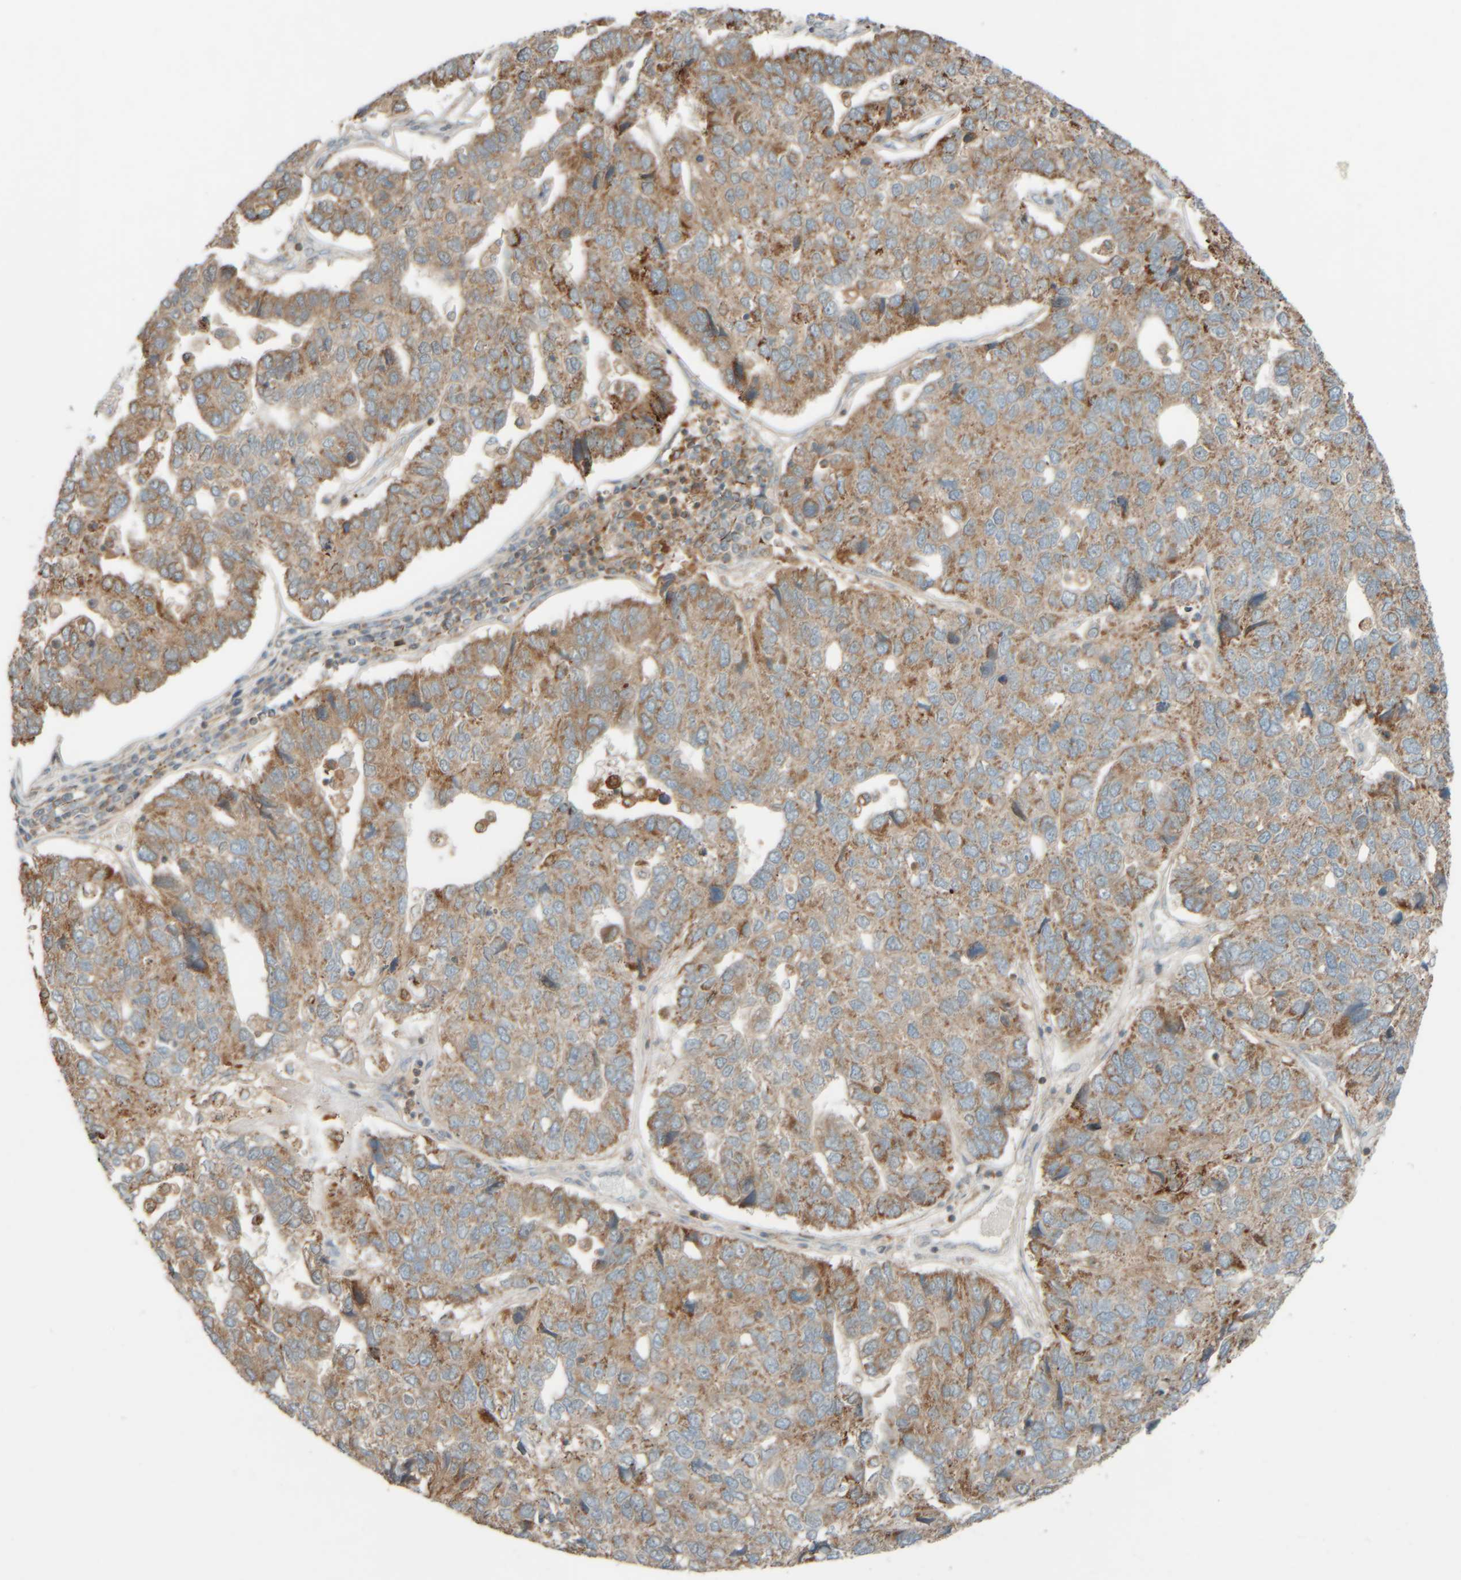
{"staining": {"intensity": "moderate", "quantity": ">75%", "location": "cytoplasmic/membranous"}, "tissue": "pancreatic cancer", "cell_type": "Tumor cells", "image_type": "cancer", "snomed": [{"axis": "morphology", "description": "Adenocarcinoma, NOS"}, {"axis": "topography", "description": "Pancreas"}], "caption": "Moderate cytoplasmic/membranous protein positivity is seen in approximately >75% of tumor cells in pancreatic cancer.", "gene": "SPAG5", "patient": {"sex": "female", "age": 61}}